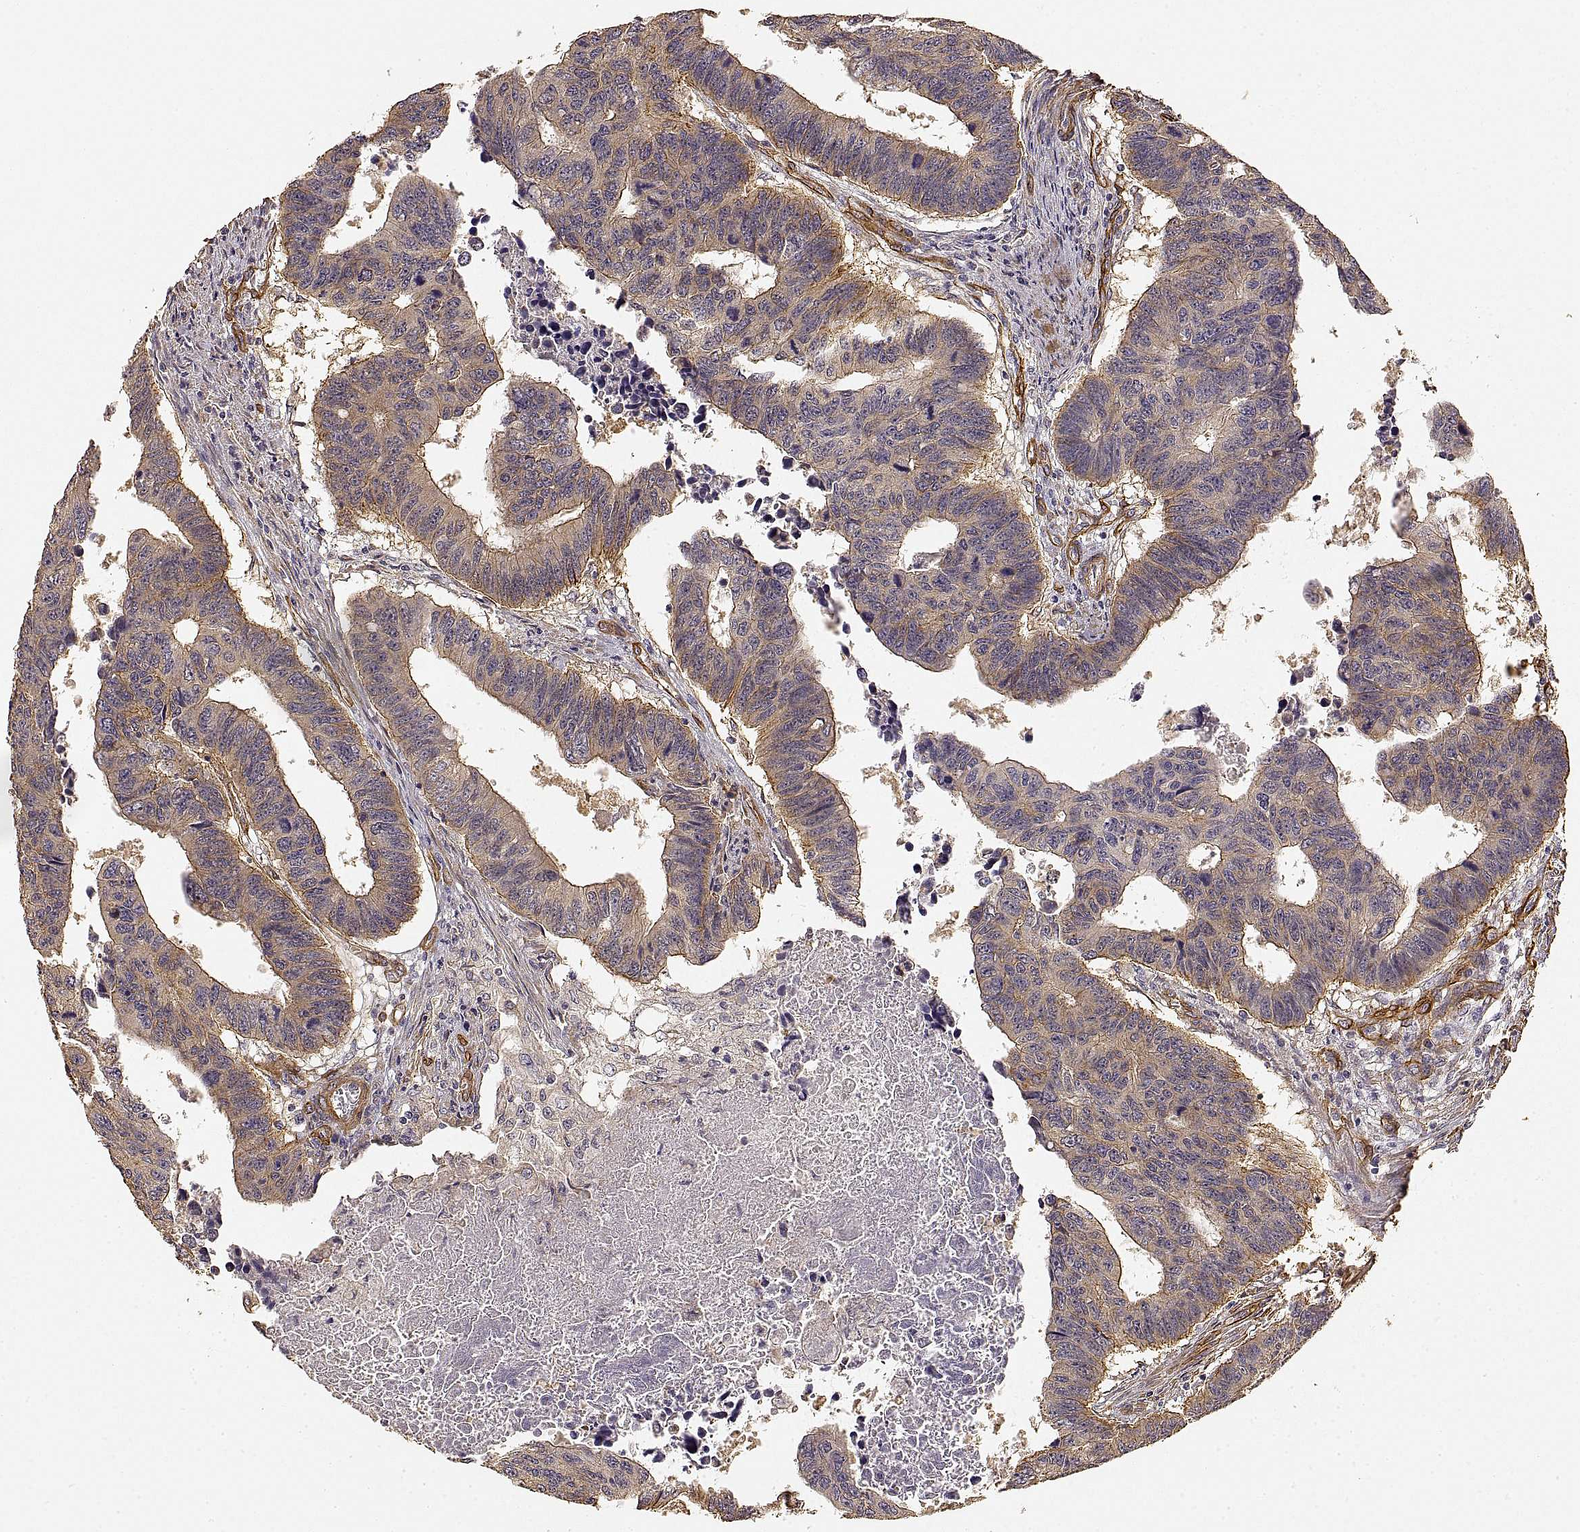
{"staining": {"intensity": "moderate", "quantity": "25%-75%", "location": "cytoplasmic/membranous"}, "tissue": "colorectal cancer", "cell_type": "Tumor cells", "image_type": "cancer", "snomed": [{"axis": "morphology", "description": "Adenocarcinoma, NOS"}, {"axis": "topography", "description": "Rectum"}], "caption": "A micrograph showing moderate cytoplasmic/membranous staining in approximately 25%-75% of tumor cells in colorectal cancer, as visualized by brown immunohistochemical staining.", "gene": "LAMA4", "patient": {"sex": "female", "age": 85}}